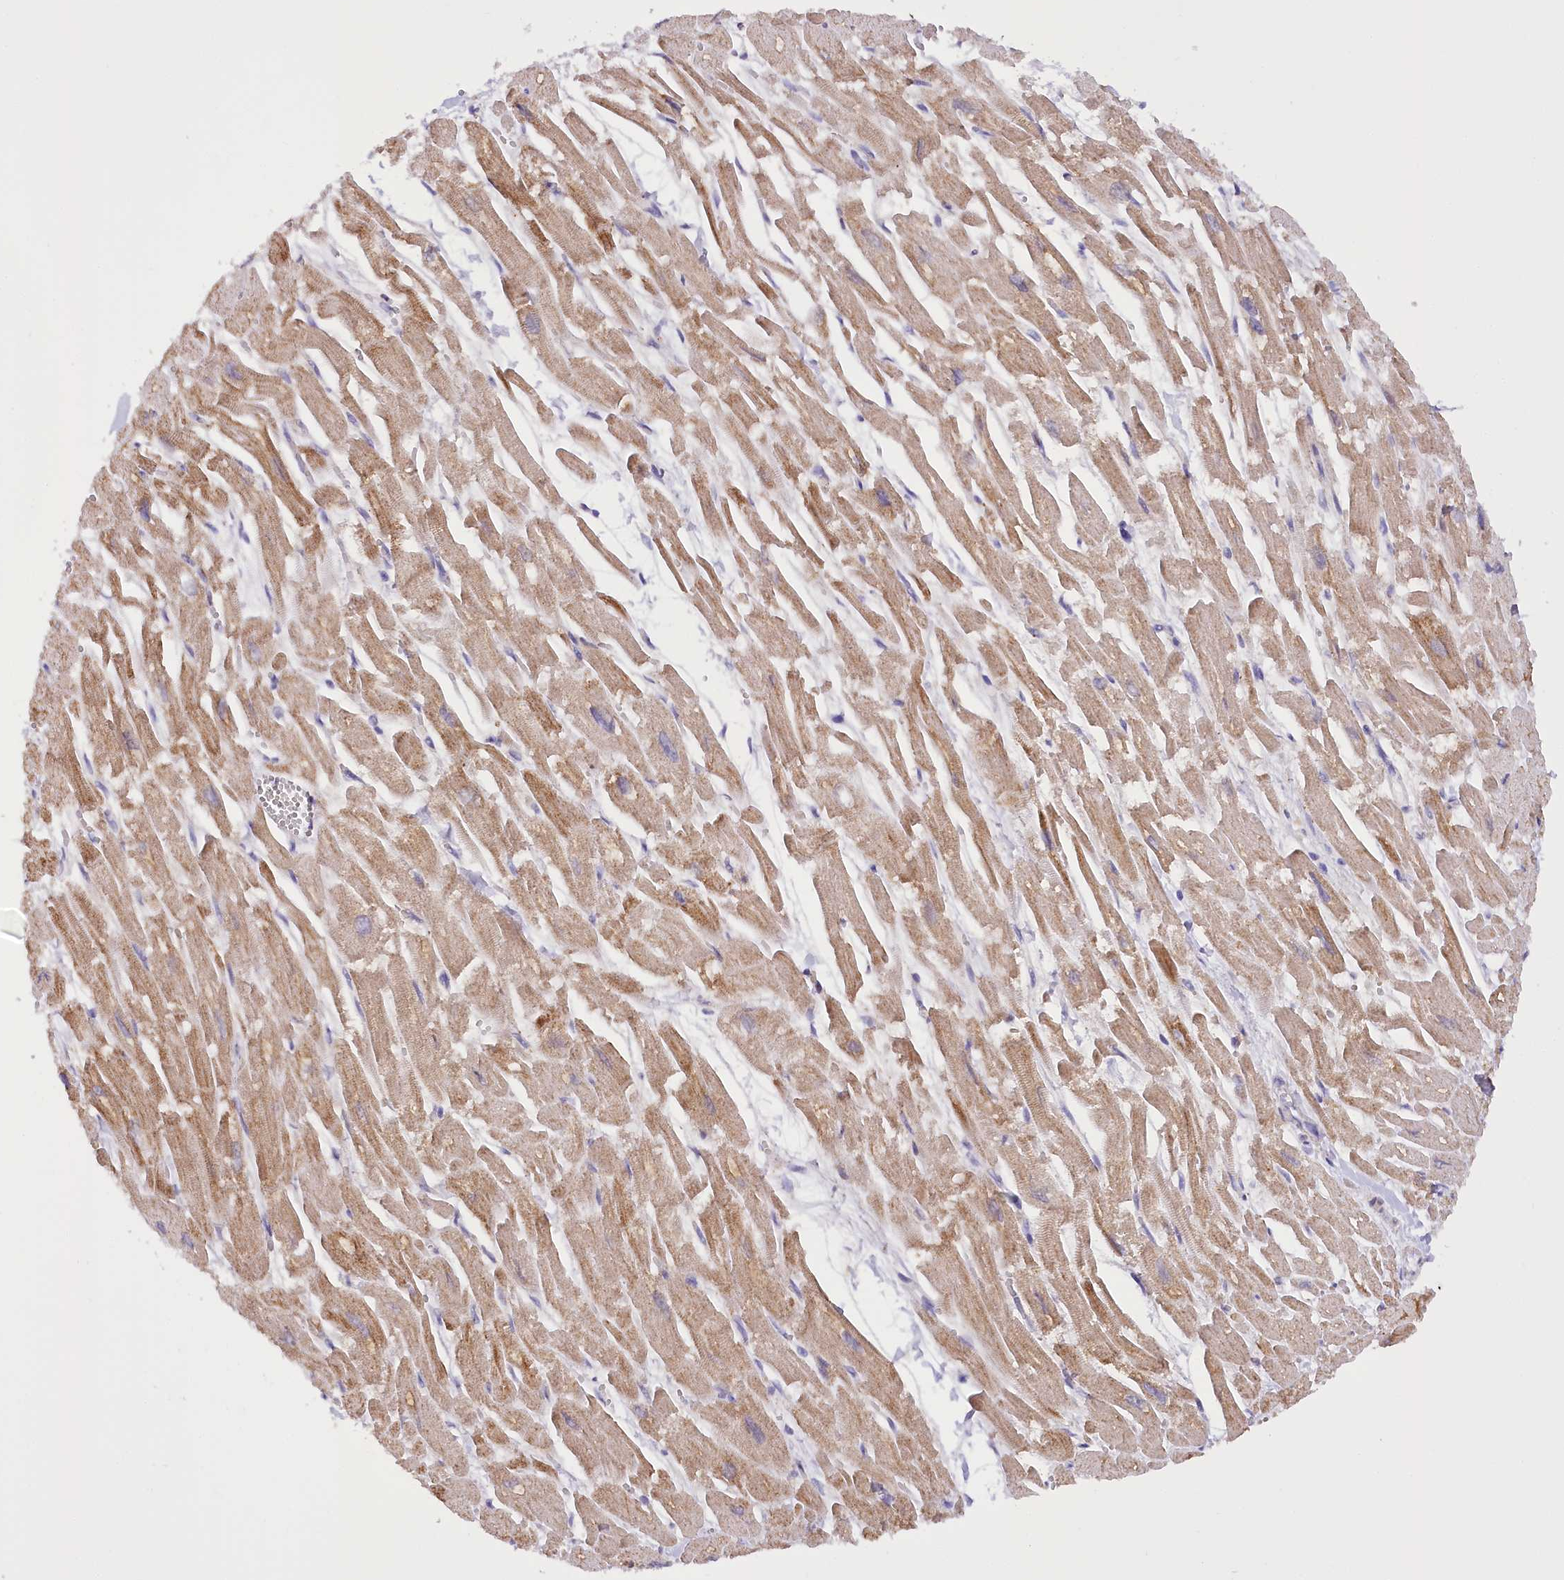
{"staining": {"intensity": "moderate", "quantity": ">75%", "location": "cytoplasmic/membranous"}, "tissue": "heart muscle", "cell_type": "Cardiomyocytes", "image_type": "normal", "snomed": [{"axis": "morphology", "description": "Normal tissue, NOS"}, {"axis": "topography", "description": "Heart"}], "caption": "Protein expression analysis of benign heart muscle exhibits moderate cytoplasmic/membranous staining in about >75% of cardiomyocytes.", "gene": "DCUN1D1", "patient": {"sex": "male", "age": 54}}